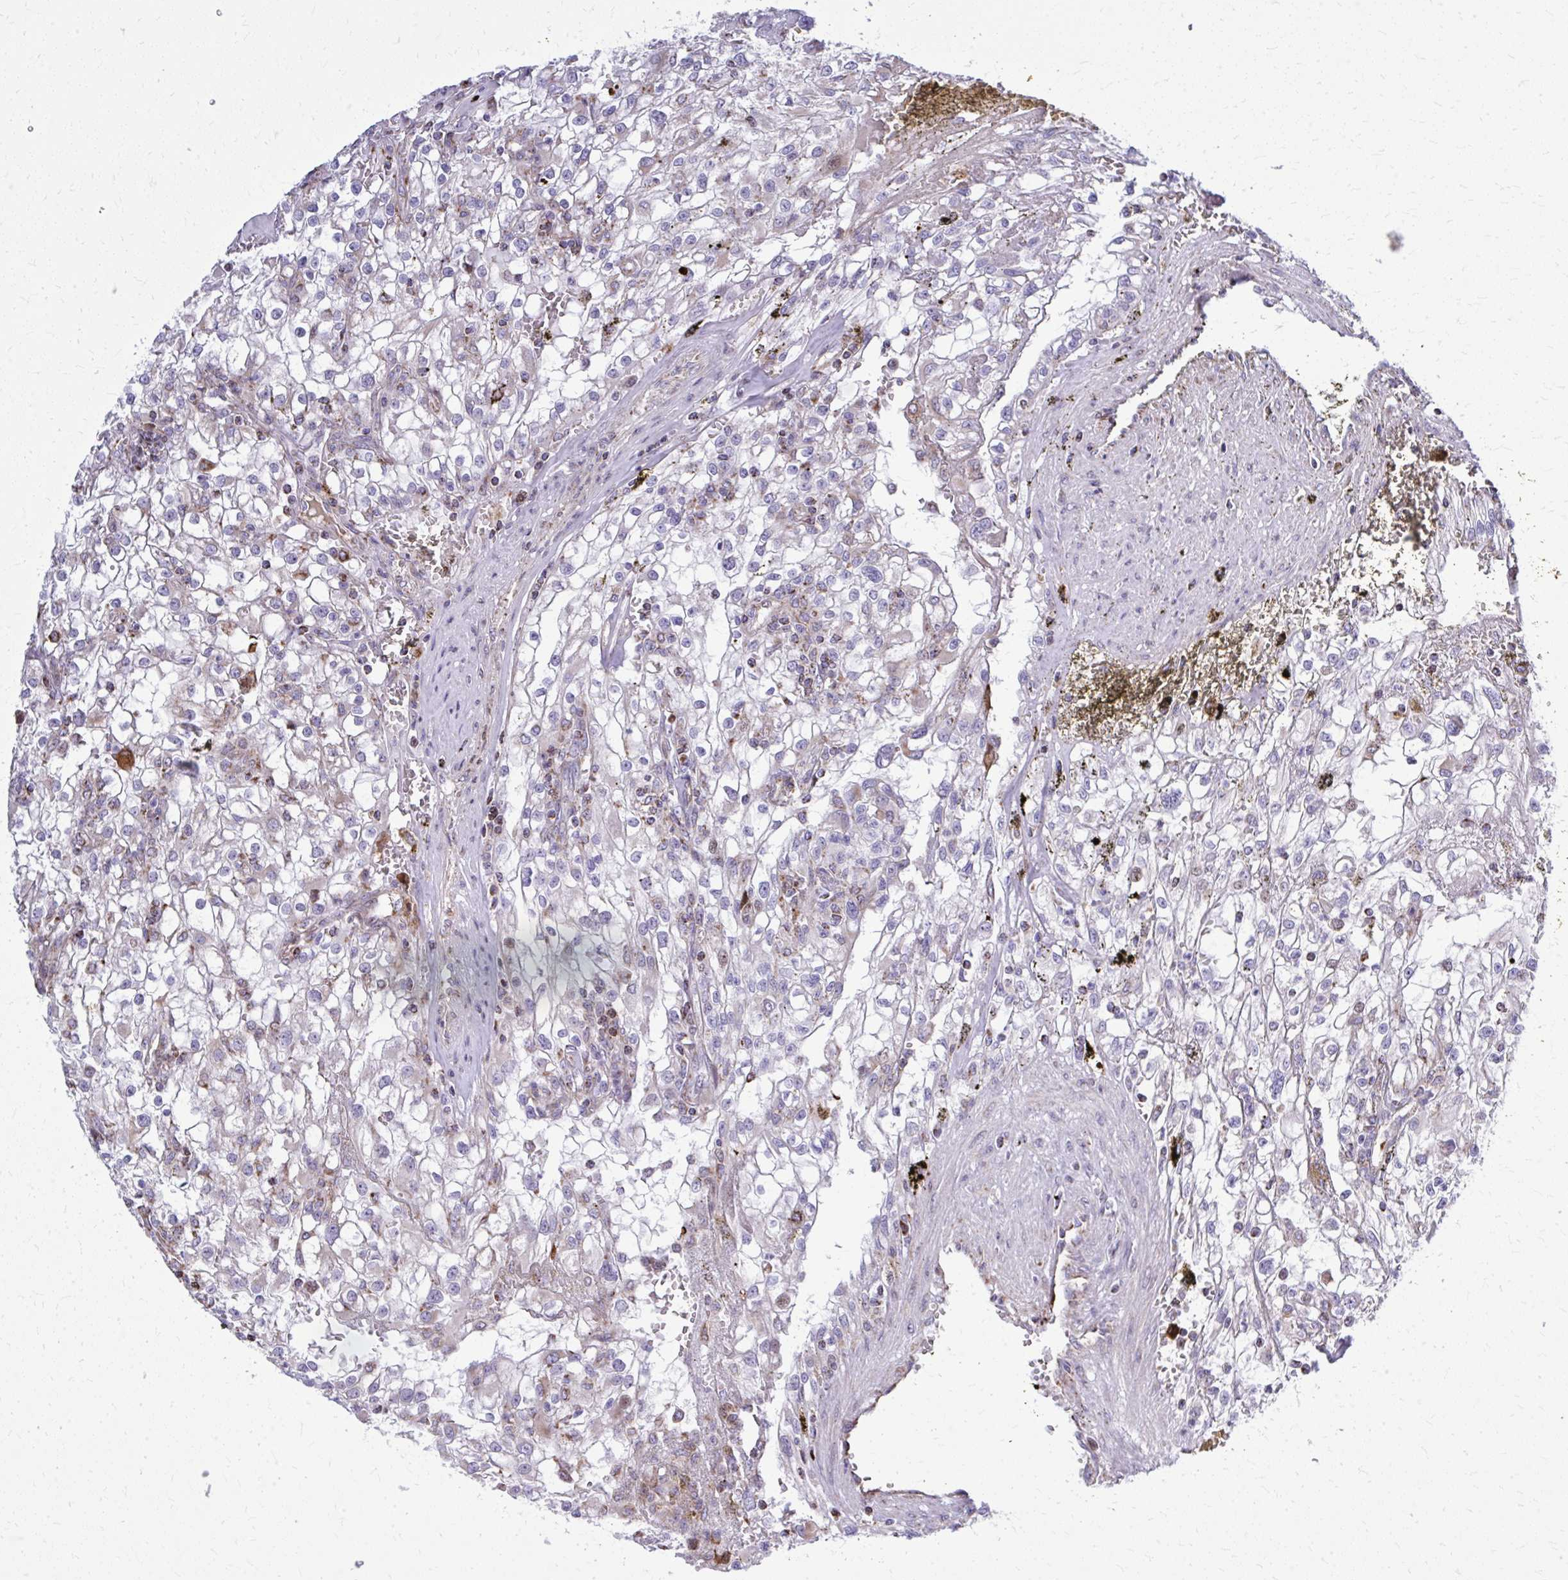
{"staining": {"intensity": "negative", "quantity": "none", "location": "none"}, "tissue": "renal cancer", "cell_type": "Tumor cells", "image_type": "cancer", "snomed": [{"axis": "morphology", "description": "Adenocarcinoma, NOS"}, {"axis": "topography", "description": "Kidney"}], "caption": "Tumor cells are negative for brown protein staining in renal cancer (adenocarcinoma). (DAB (3,3'-diaminobenzidine) immunohistochemistry, high magnification).", "gene": "ZNF362", "patient": {"sex": "female", "age": 74}}